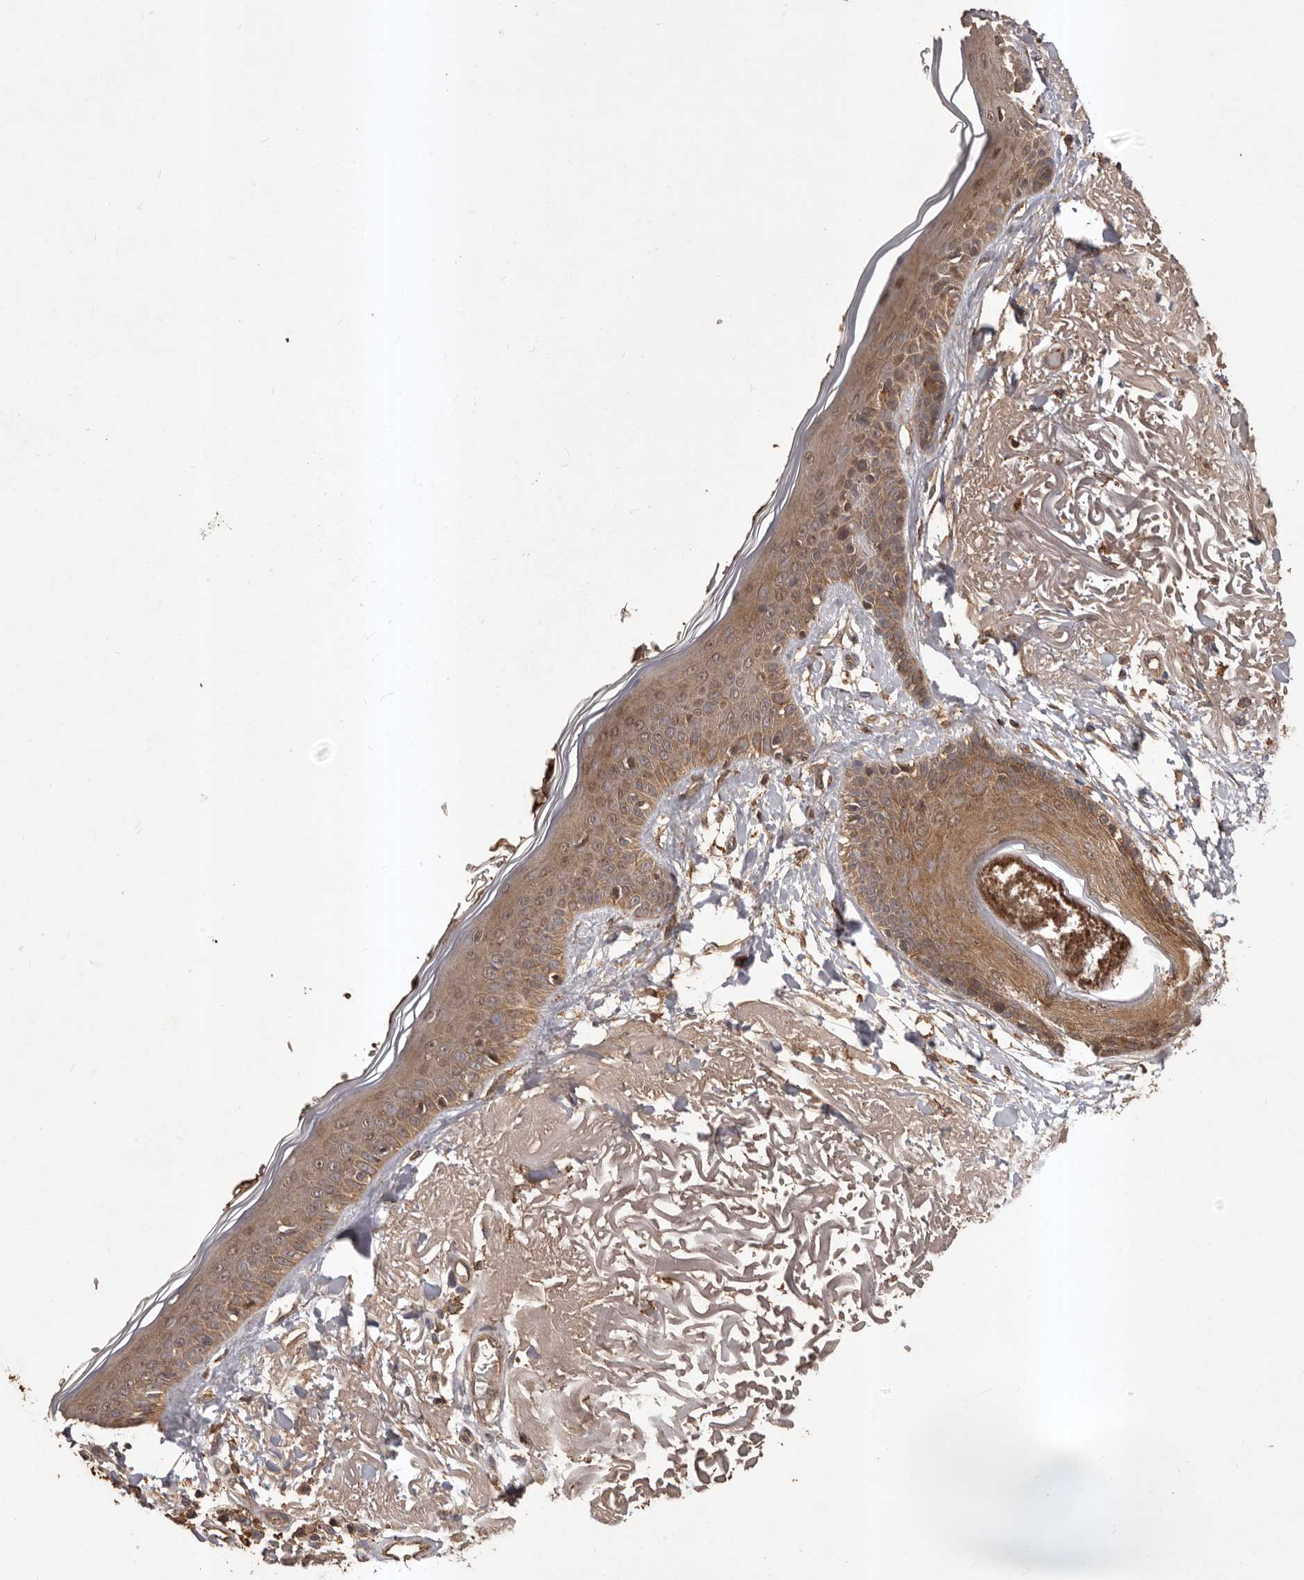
{"staining": {"intensity": "moderate", "quantity": ">75%", "location": "cytoplasmic/membranous"}, "tissue": "skin", "cell_type": "Fibroblasts", "image_type": "normal", "snomed": [{"axis": "morphology", "description": "Normal tissue, NOS"}, {"axis": "topography", "description": "Skin"}, {"axis": "topography", "description": "Skeletal muscle"}], "caption": "DAB (3,3'-diaminobenzidine) immunohistochemical staining of benign human skin exhibits moderate cytoplasmic/membranous protein expression in approximately >75% of fibroblasts. The staining is performed using DAB (3,3'-diaminobenzidine) brown chromogen to label protein expression. The nuclei are counter-stained blue using hematoxylin.", "gene": "SLC22A3", "patient": {"sex": "male", "age": 83}}